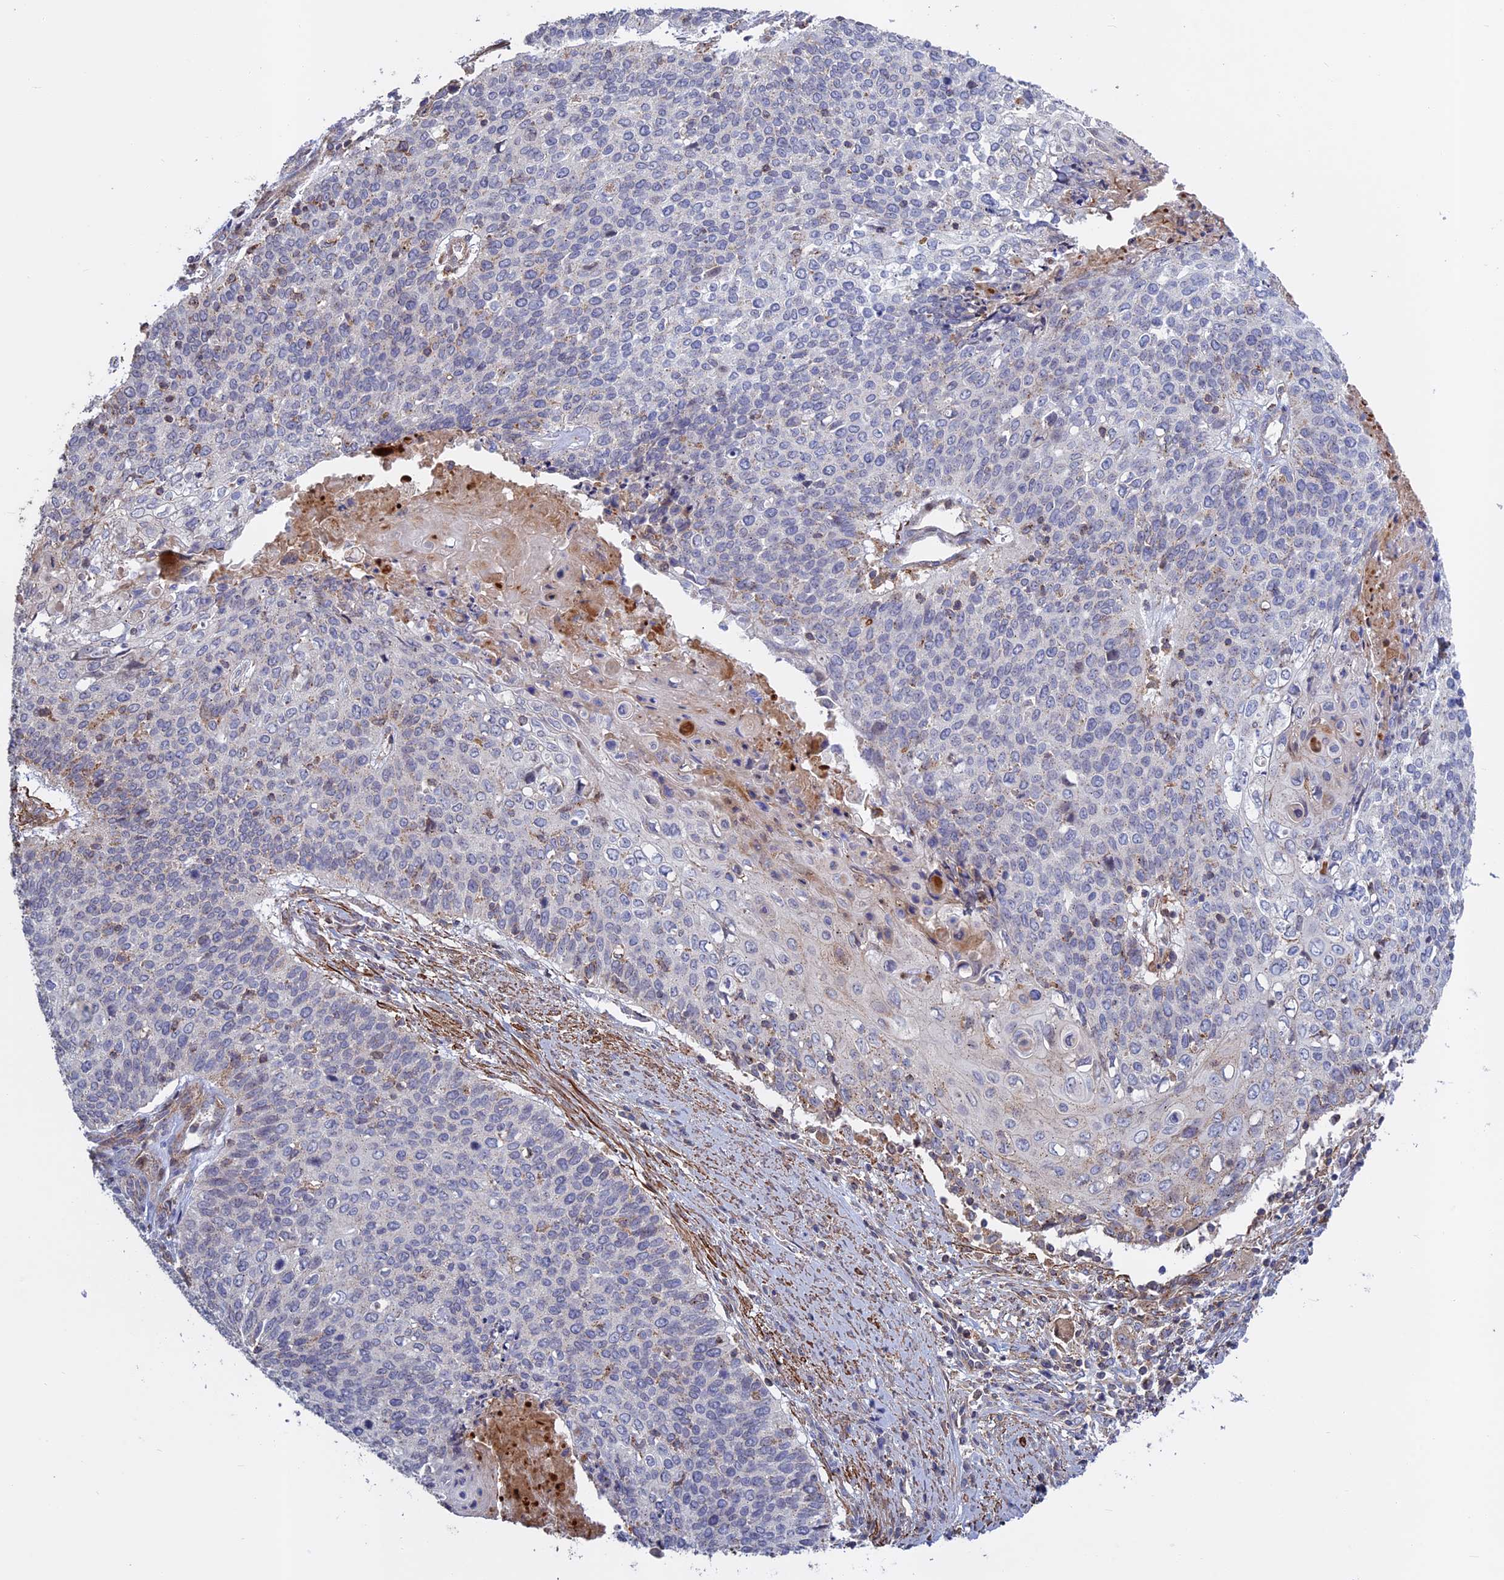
{"staining": {"intensity": "negative", "quantity": "none", "location": "none"}, "tissue": "cervical cancer", "cell_type": "Tumor cells", "image_type": "cancer", "snomed": [{"axis": "morphology", "description": "Squamous cell carcinoma, NOS"}, {"axis": "topography", "description": "Cervix"}], "caption": "Immunohistochemical staining of human squamous cell carcinoma (cervical) shows no significant expression in tumor cells.", "gene": "LYPD5", "patient": {"sex": "female", "age": 39}}